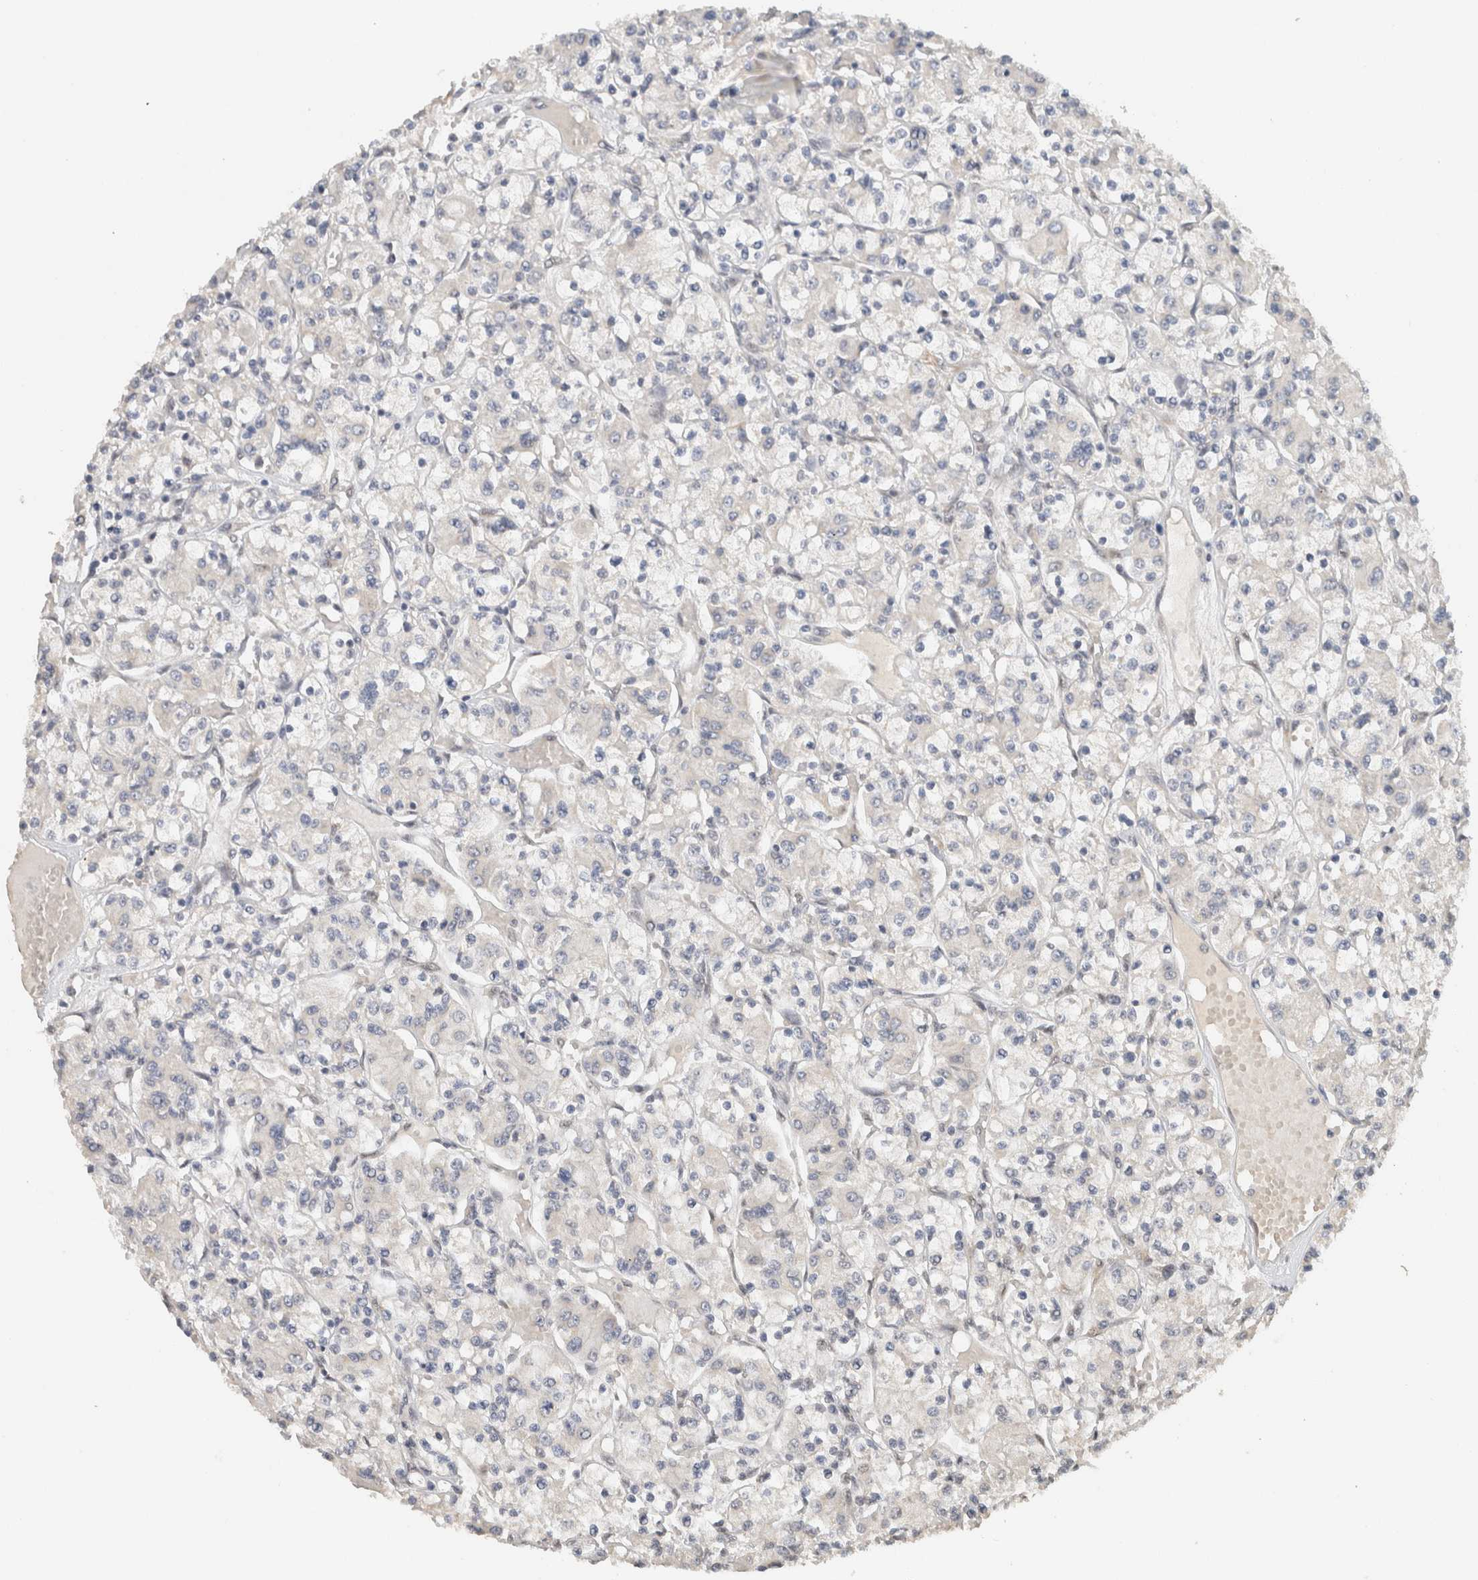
{"staining": {"intensity": "negative", "quantity": "none", "location": "none"}, "tissue": "renal cancer", "cell_type": "Tumor cells", "image_type": "cancer", "snomed": [{"axis": "morphology", "description": "Adenocarcinoma, NOS"}, {"axis": "topography", "description": "Kidney"}], "caption": "This is an immunohistochemistry image of renal adenocarcinoma. There is no expression in tumor cells.", "gene": "DDX42", "patient": {"sex": "female", "age": 59}}